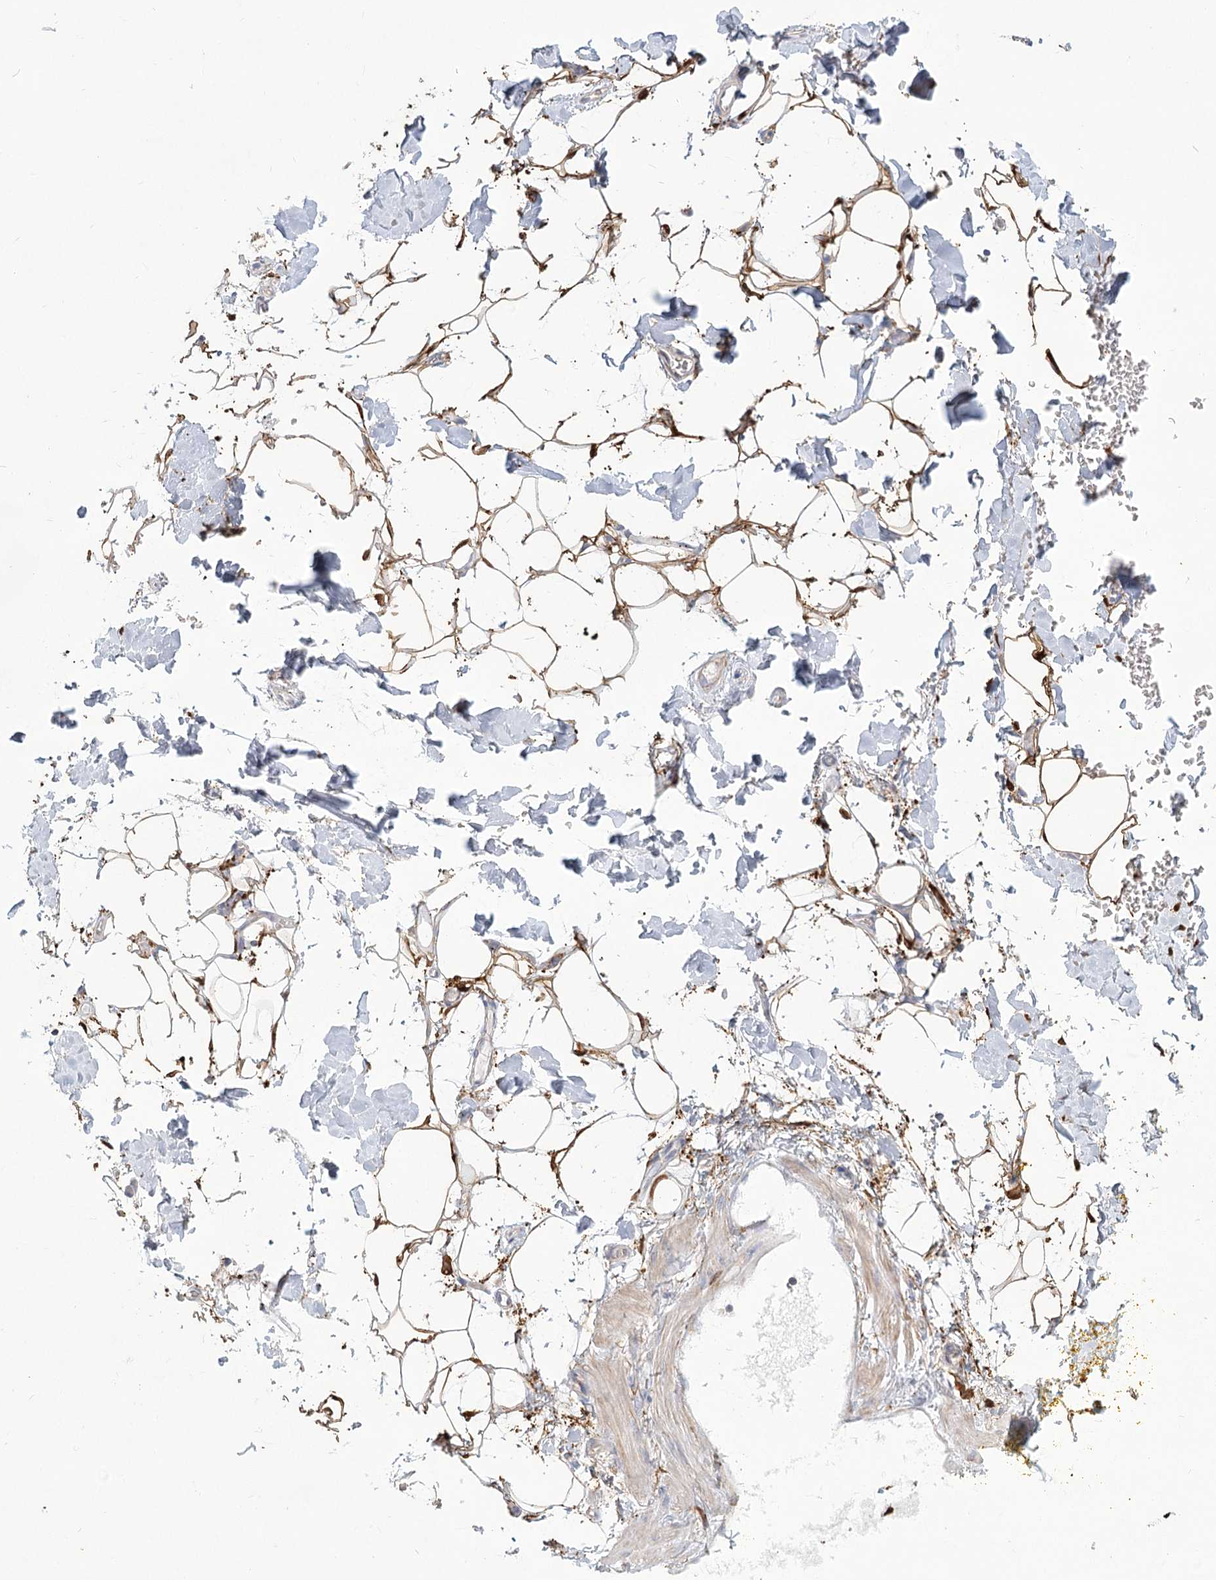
{"staining": {"intensity": "moderate", "quantity": ">75%", "location": "cytoplasmic/membranous"}, "tissue": "adipose tissue", "cell_type": "Adipocytes", "image_type": "normal", "snomed": [{"axis": "morphology", "description": "Normal tissue, NOS"}, {"axis": "morphology", "description": "Adenocarcinoma, NOS"}, {"axis": "topography", "description": "Pancreas"}, {"axis": "topography", "description": "Peripheral nerve tissue"}], "caption": "Brown immunohistochemical staining in benign adipose tissue displays moderate cytoplasmic/membranous positivity in approximately >75% of adipocytes. The protein is shown in brown color, while the nuclei are stained blue.", "gene": "CNTLN", "patient": {"sex": "male", "age": 59}}